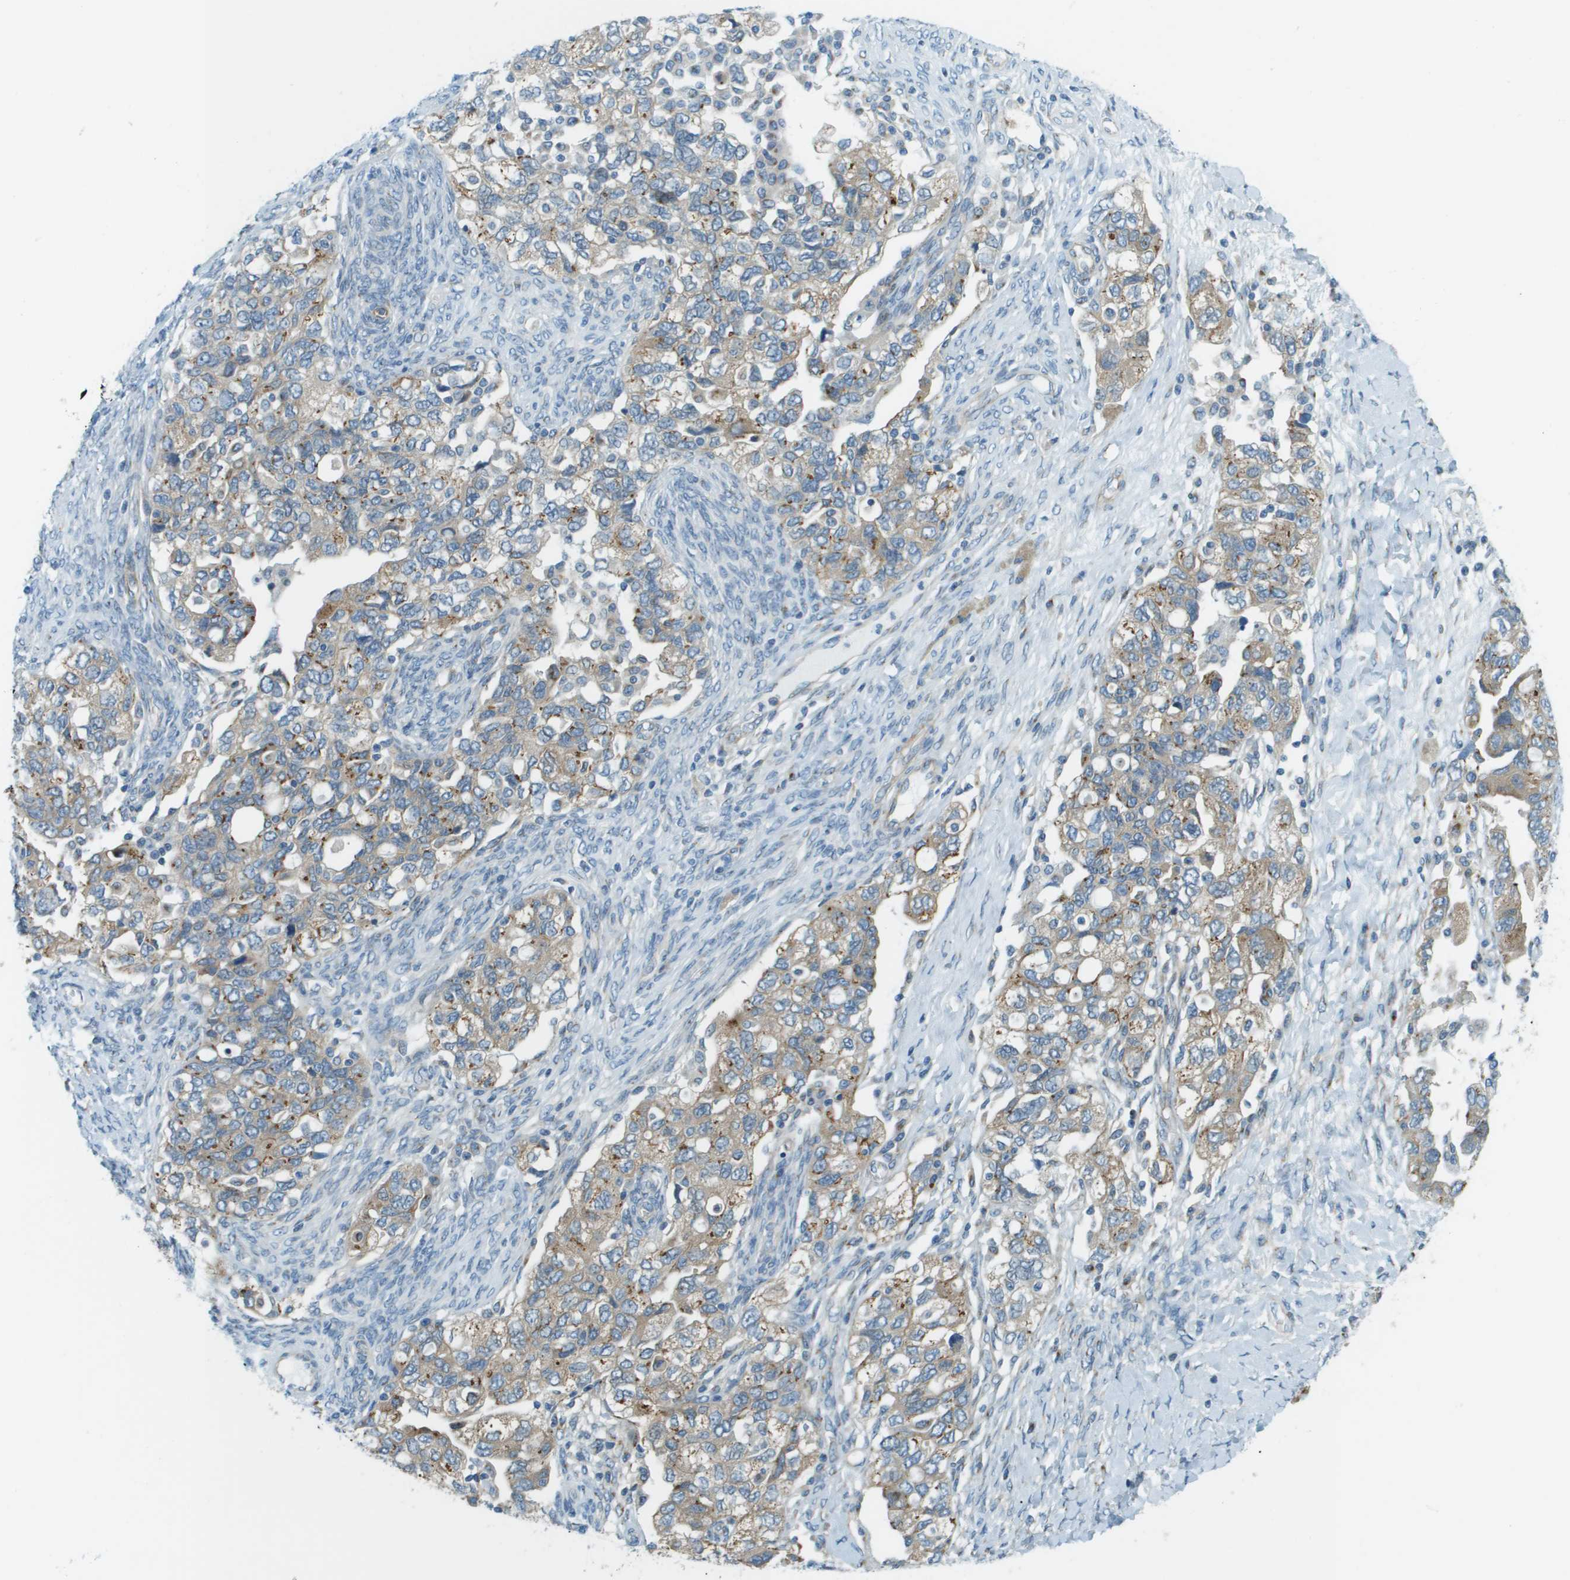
{"staining": {"intensity": "weak", "quantity": ">75%", "location": "cytoplasmic/membranous"}, "tissue": "ovarian cancer", "cell_type": "Tumor cells", "image_type": "cancer", "snomed": [{"axis": "morphology", "description": "Carcinoma, NOS"}, {"axis": "morphology", "description": "Cystadenocarcinoma, serous, NOS"}, {"axis": "topography", "description": "Ovary"}], "caption": "An image of ovarian cancer (serous cystadenocarcinoma) stained for a protein exhibits weak cytoplasmic/membranous brown staining in tumor cells.", "gene": "ACBD3", "patient": {"sex": "female", "age": 69}}